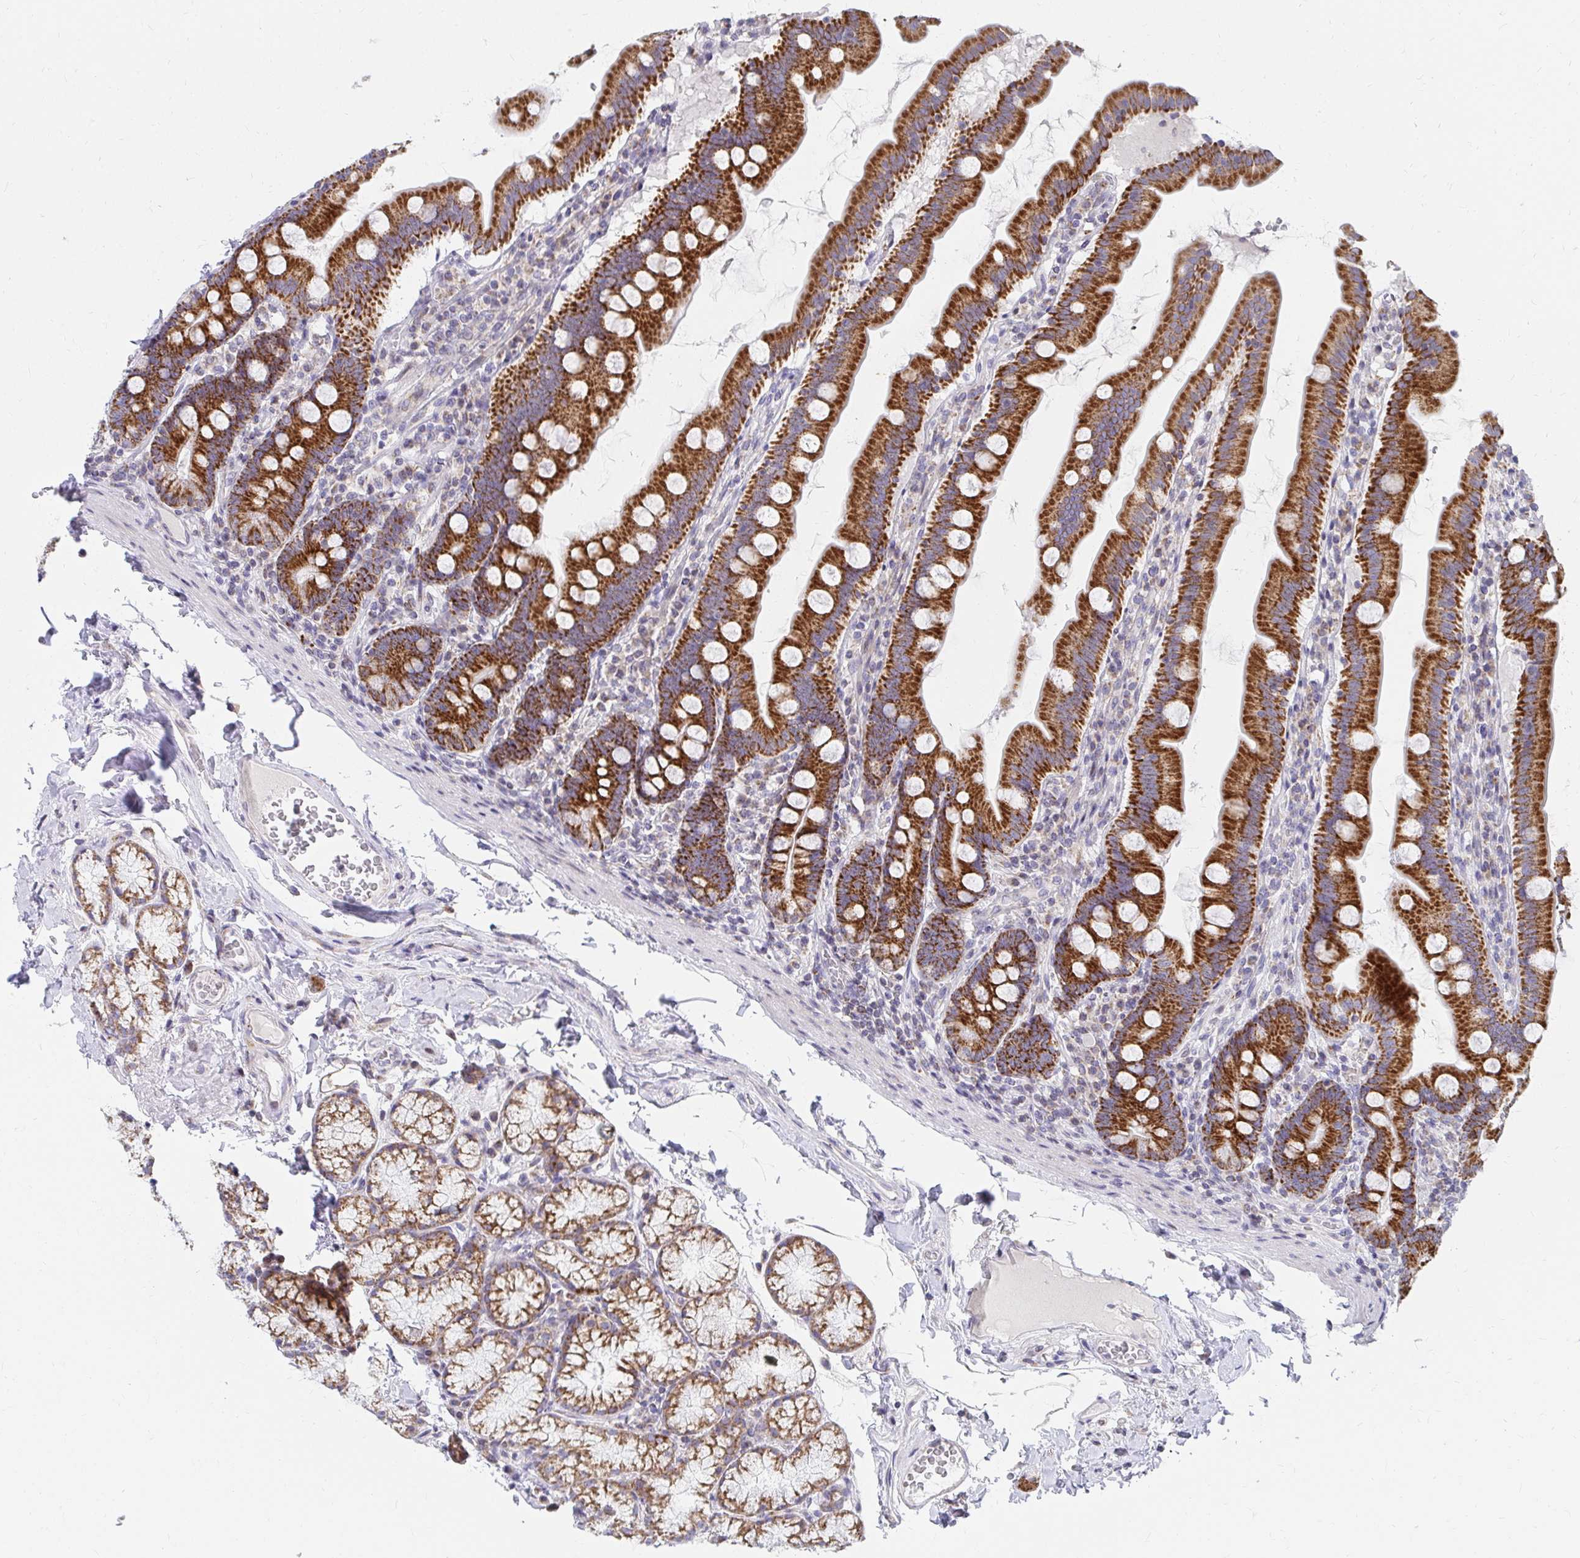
{"staining": {"intensity": "strong", "quantity": ">75%", "location": "cytoplasmic/membranous"}, "tissue": "duodenum", "cell_type": "Glandular cells", "image_type": "normal", "snomed": [{"axis": "morphology", "description": "Normal tissue, NOS"}, {"axis": "topography", "description": "Duodenum"}], "caption": "The photomicrograph shows staining of normal duodenum, revealing strong cytoplasmic/membranous protein expression (brown color) within glandular cells.", "gene": "EXOC5", "patient": {"sex": "female", "age": 67}}